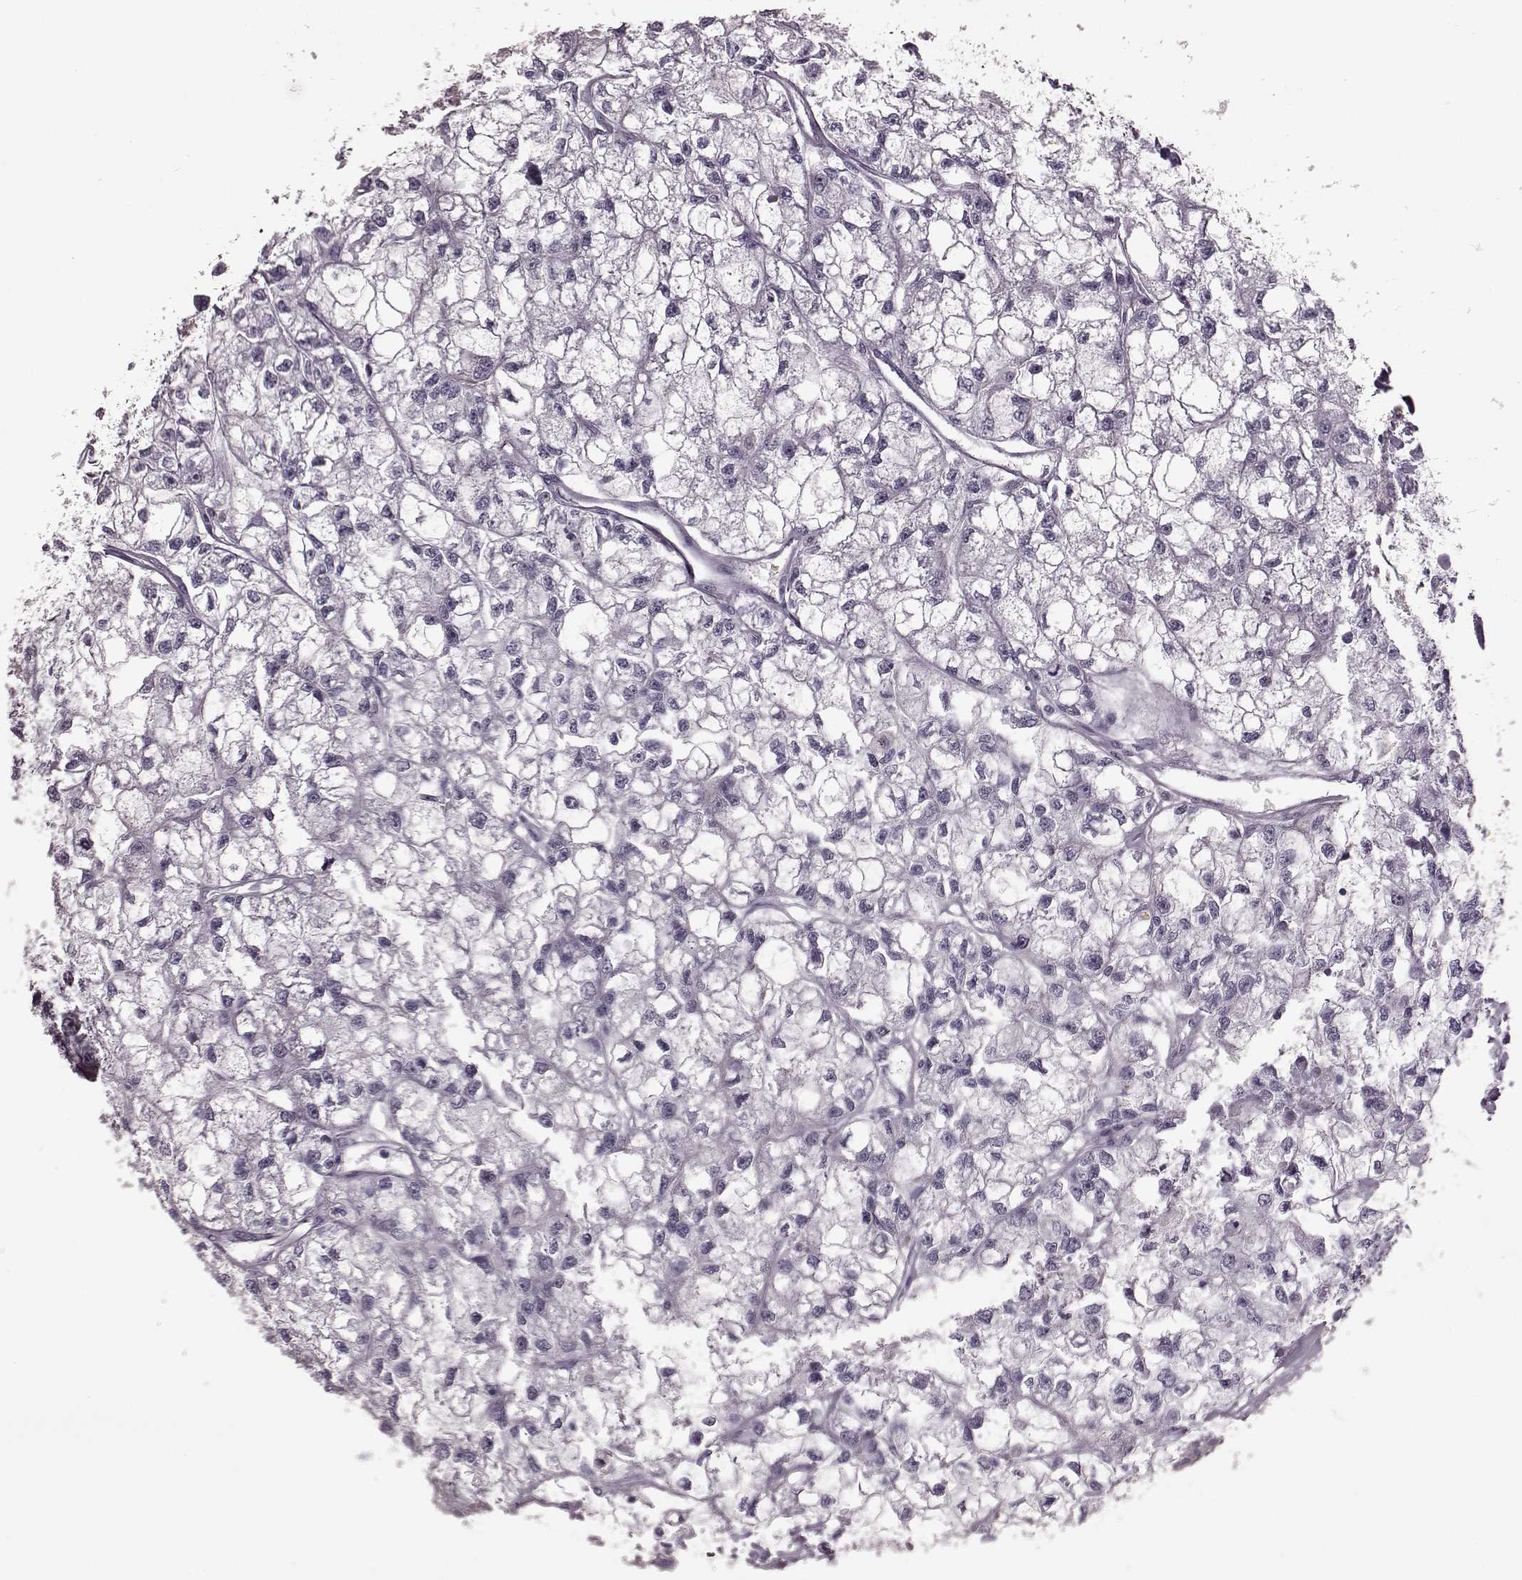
{"staining": {"intensity": "negative", "quantity": "none", "location": "none"}, "tissue": "renal cancer", "cell_type": "Tumor cells", "image_type": "cancer", "snomed": [{"axis": "morphology", "description": "Adenocarcinoma, NOS"}, {"axis": "topography", "description": "Kidney"}], "caption": "This is an IHC histopathology image of adenocarcinoma (renal). There is no positivity in tumor cells.", "gene": "CRYBA2", "patient": {"sex": "male", "age": 56}}